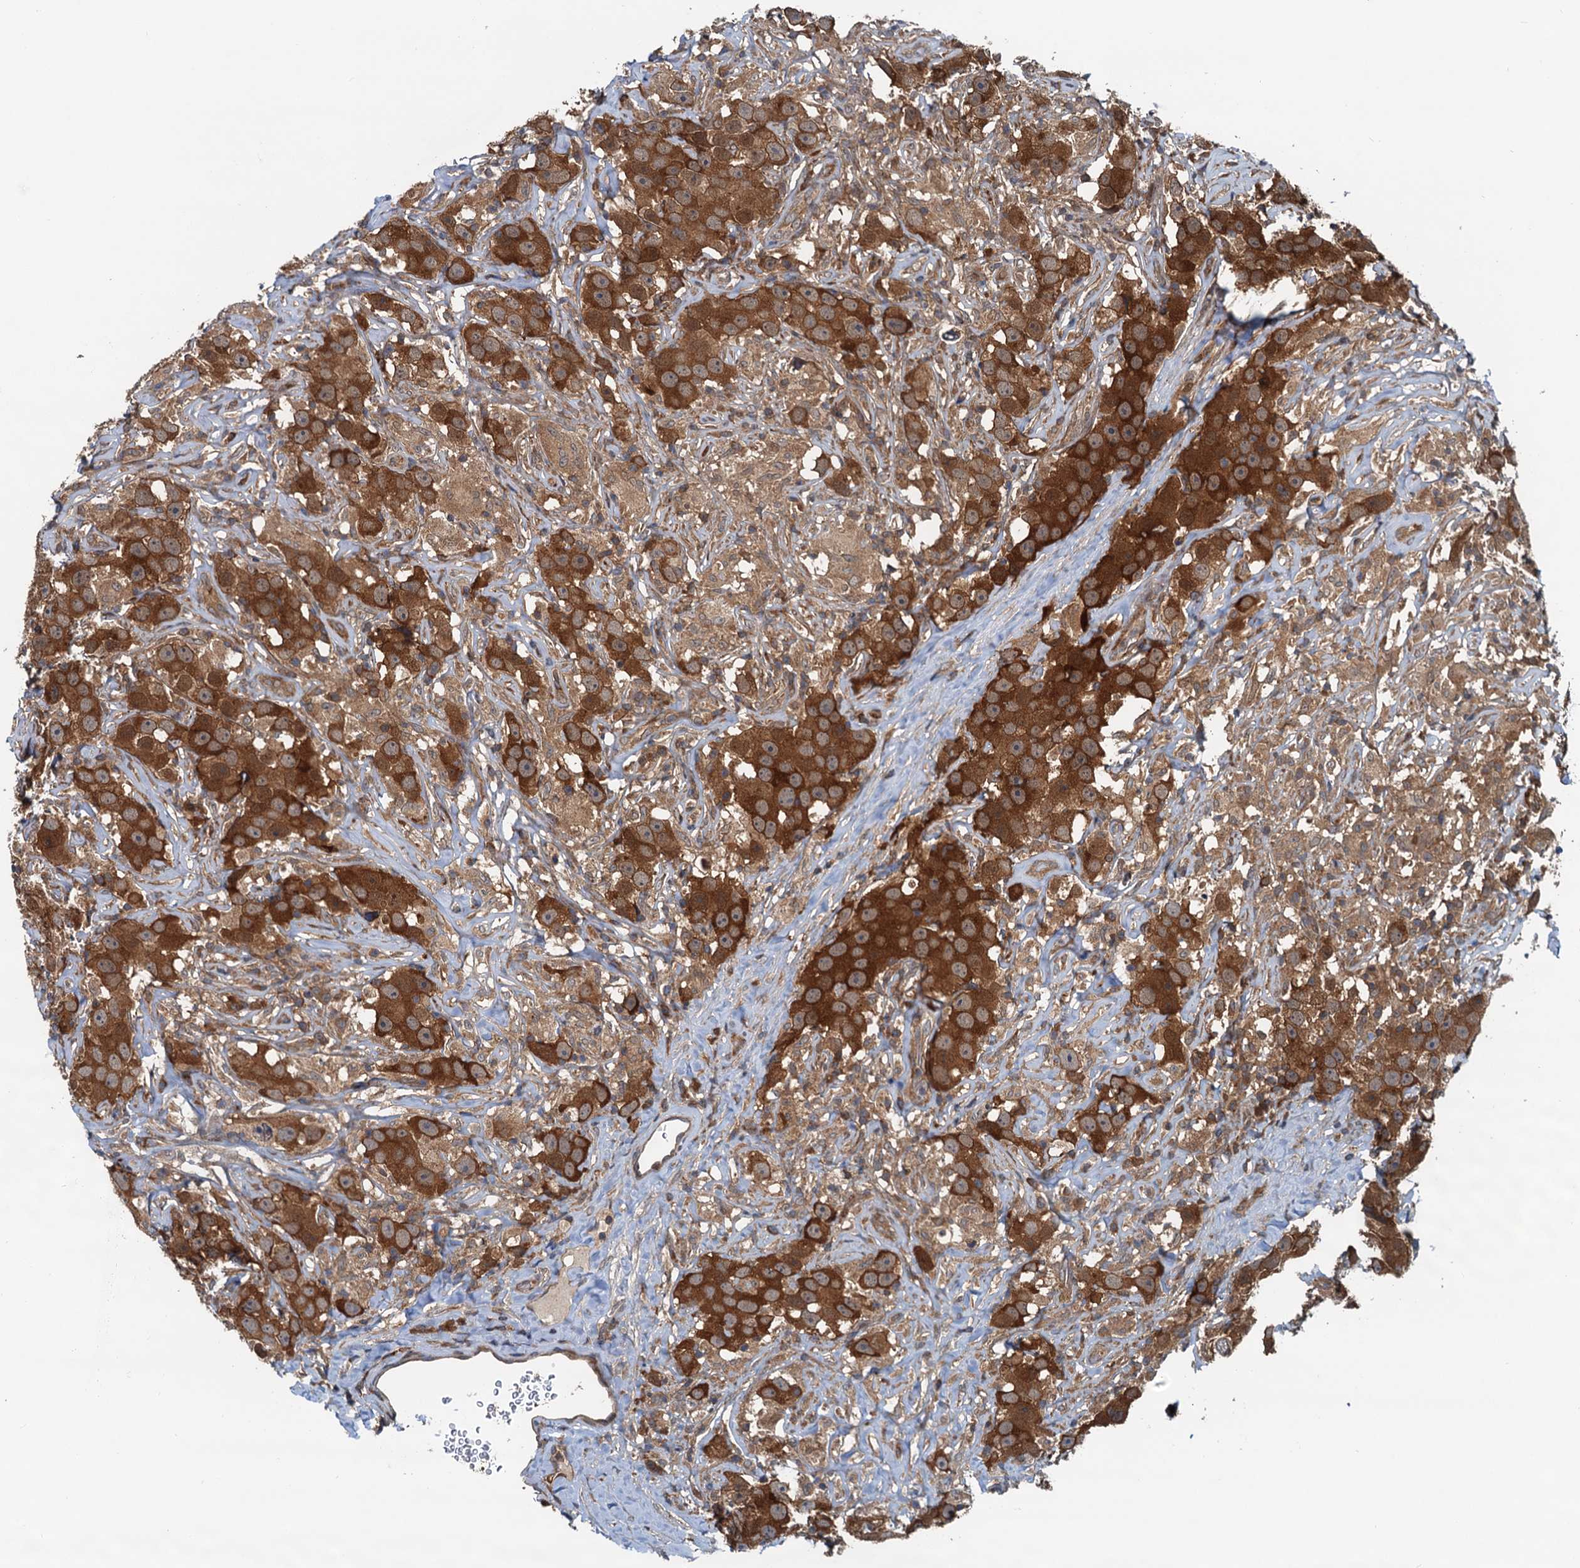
{"staining": {"intensity": "strong", "quantity": "25%-75%", "location": "cytoplasmic/membranous"}, "tissue": "testis cancer", "cell_type": "Tumor cells", "image_type": "cancer", "snomed": [{"axis": "morphology", "description": "Seminoma, NOS"}, {"axis": "topography", "description": "Testis"}], "caption": "Immunohistochemistry (IHC) micrograph of neoplastic tissue: human testis cancer stained using IHC exhibits high levels of strong protein expression localized specifically in the cytoplasmic/membranous of tumor cells, appearing as a cytoplasmic/membranous brown color.", "gene": "AAGAB", "patient": {"sex": "male", "age": 49}}